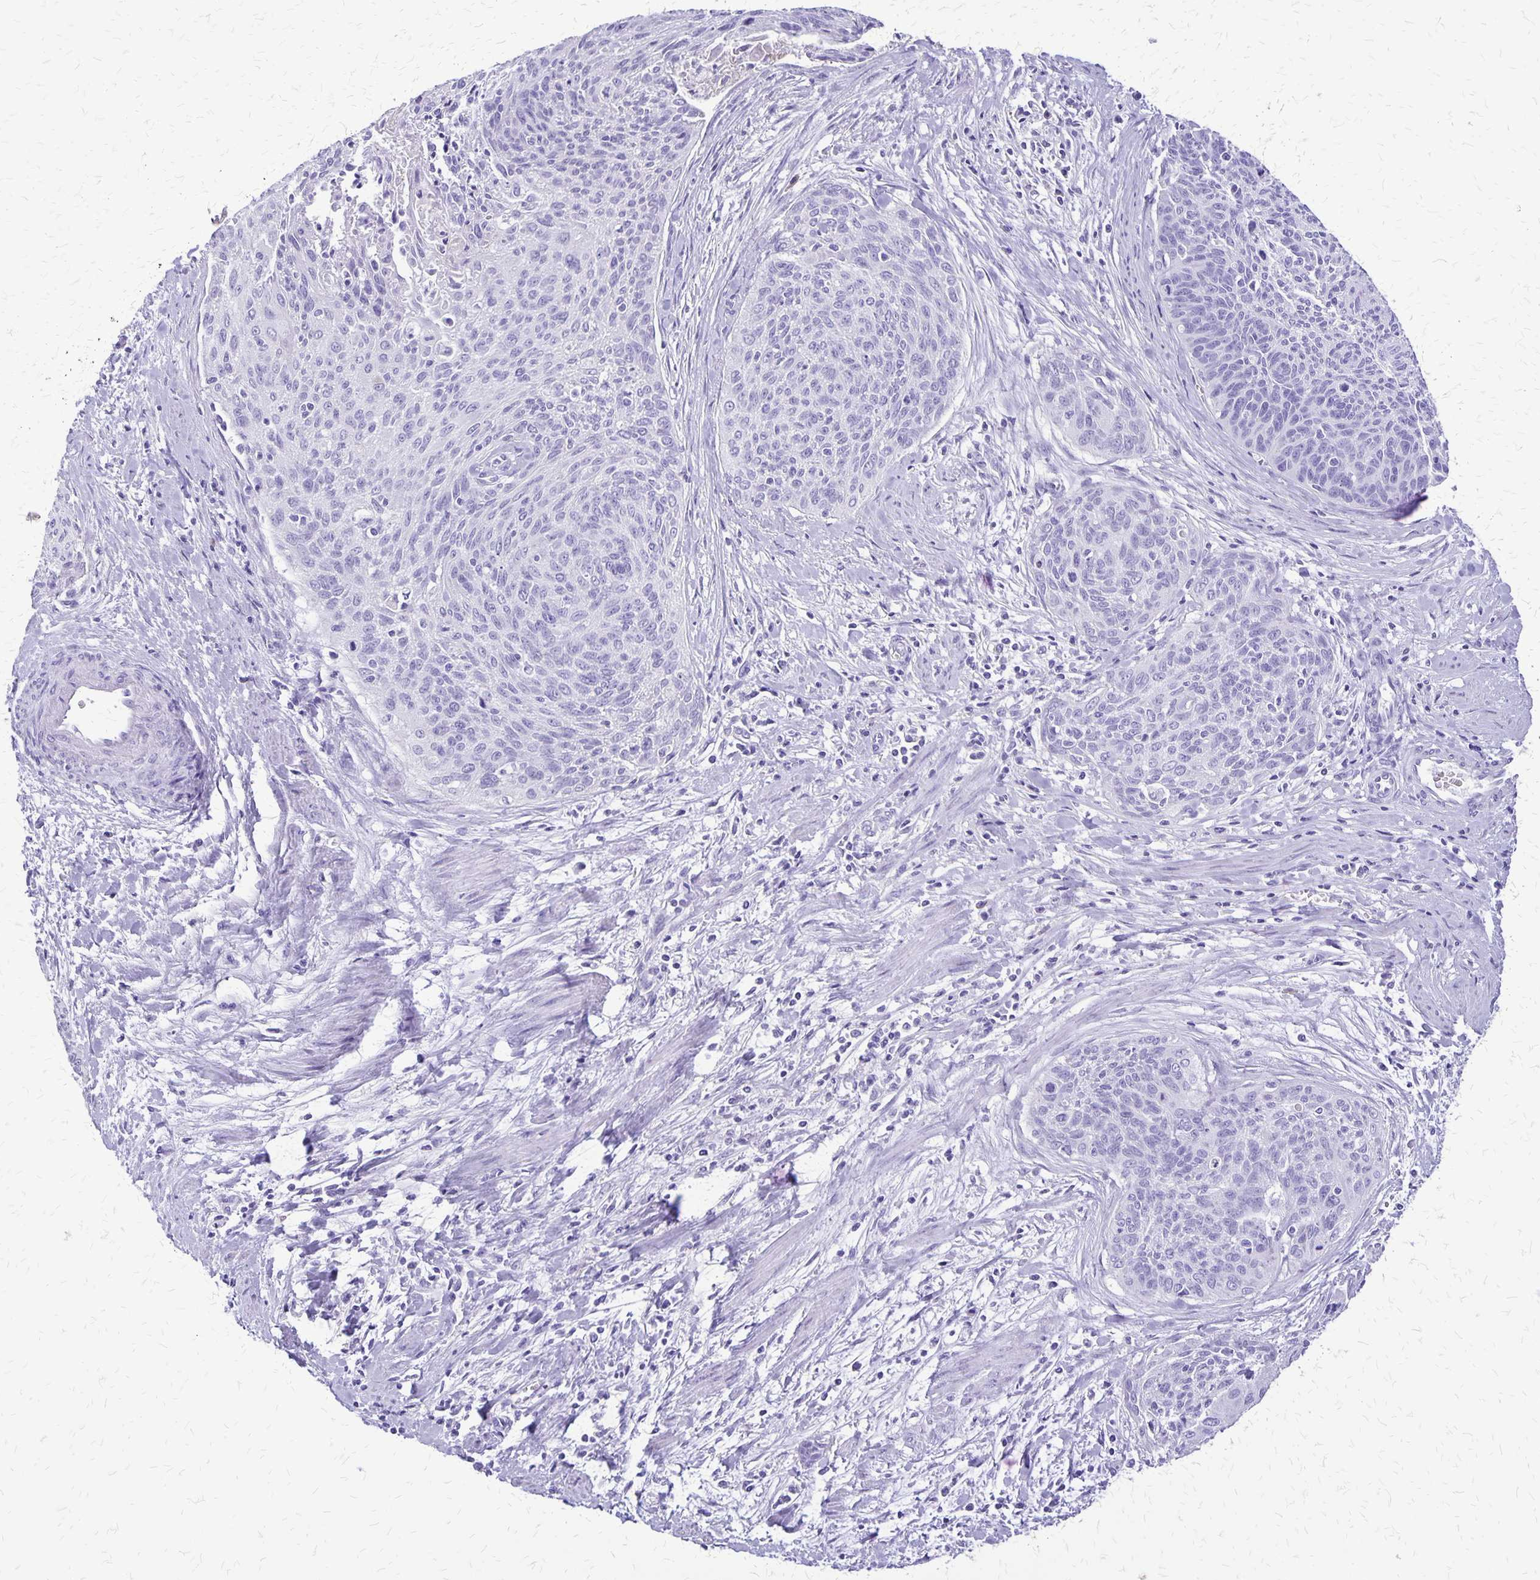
{"staining": {"intensity": "negative", "quantity": "none", "location": "none"}, "tissue": "cervical cancer", "cell_type": "Tumor cells", "image_type": "cancer", "snomed": [{"axis": "morphology", "description": "Squamous cell carcinoma, NOS"}, {"axis": "topography", "description": "Cervix"}], "caption": "High magnification brightfield microscopy of squamous cell carcinoma (cervical) stained with DAB (3,3'-diaminobenzidine) (brown) and counterstained with hematoxylin (blue): tumor cells show no significant expression. (Immunohistochemistry, brightfield microscopy, high magnification).", "gene": "SLC13A2", "patient": {"sex": "female", "age": 55}}